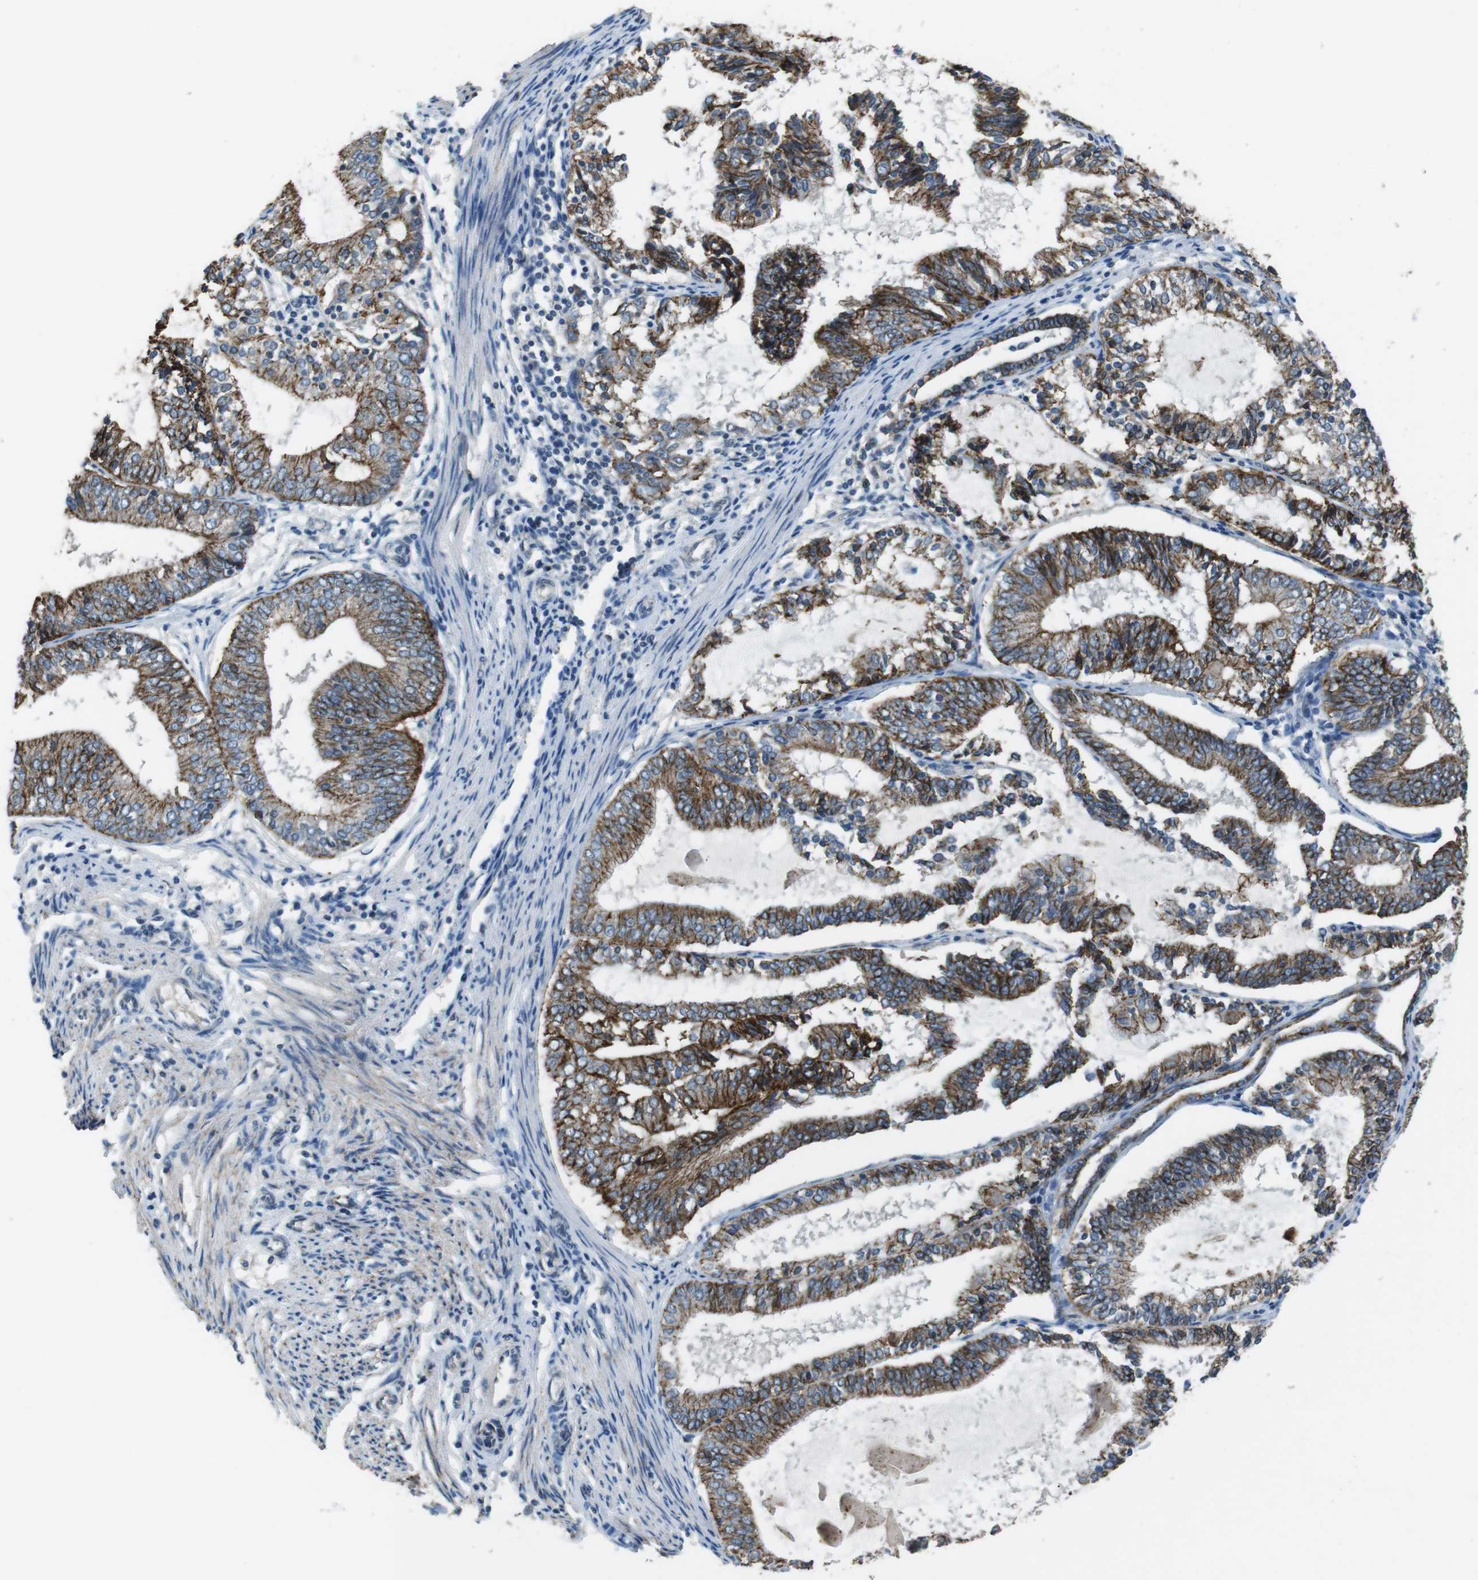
{"staining": {"intensity": "strong", "quantity": ">75%", "location": "cytoplasmic/membranous"}, "tissue": "endometrial cancer", "cell_type": "Tumor cells", "image_type": "cancer", "snomed": [{"axis": "morphology", "description": "Adenocarcinoma, NOS"}, {"axis": "topography", "description": "Endometrium"}], "caption": "The image reveals staining of endometrial cancer (adenocarcinoma), revealing strong cytoplasmic/membranous protein expression (brown color) within tumor cells.", "gene": "CLDN7", "patient": {"sex": "female", "age": 81}}